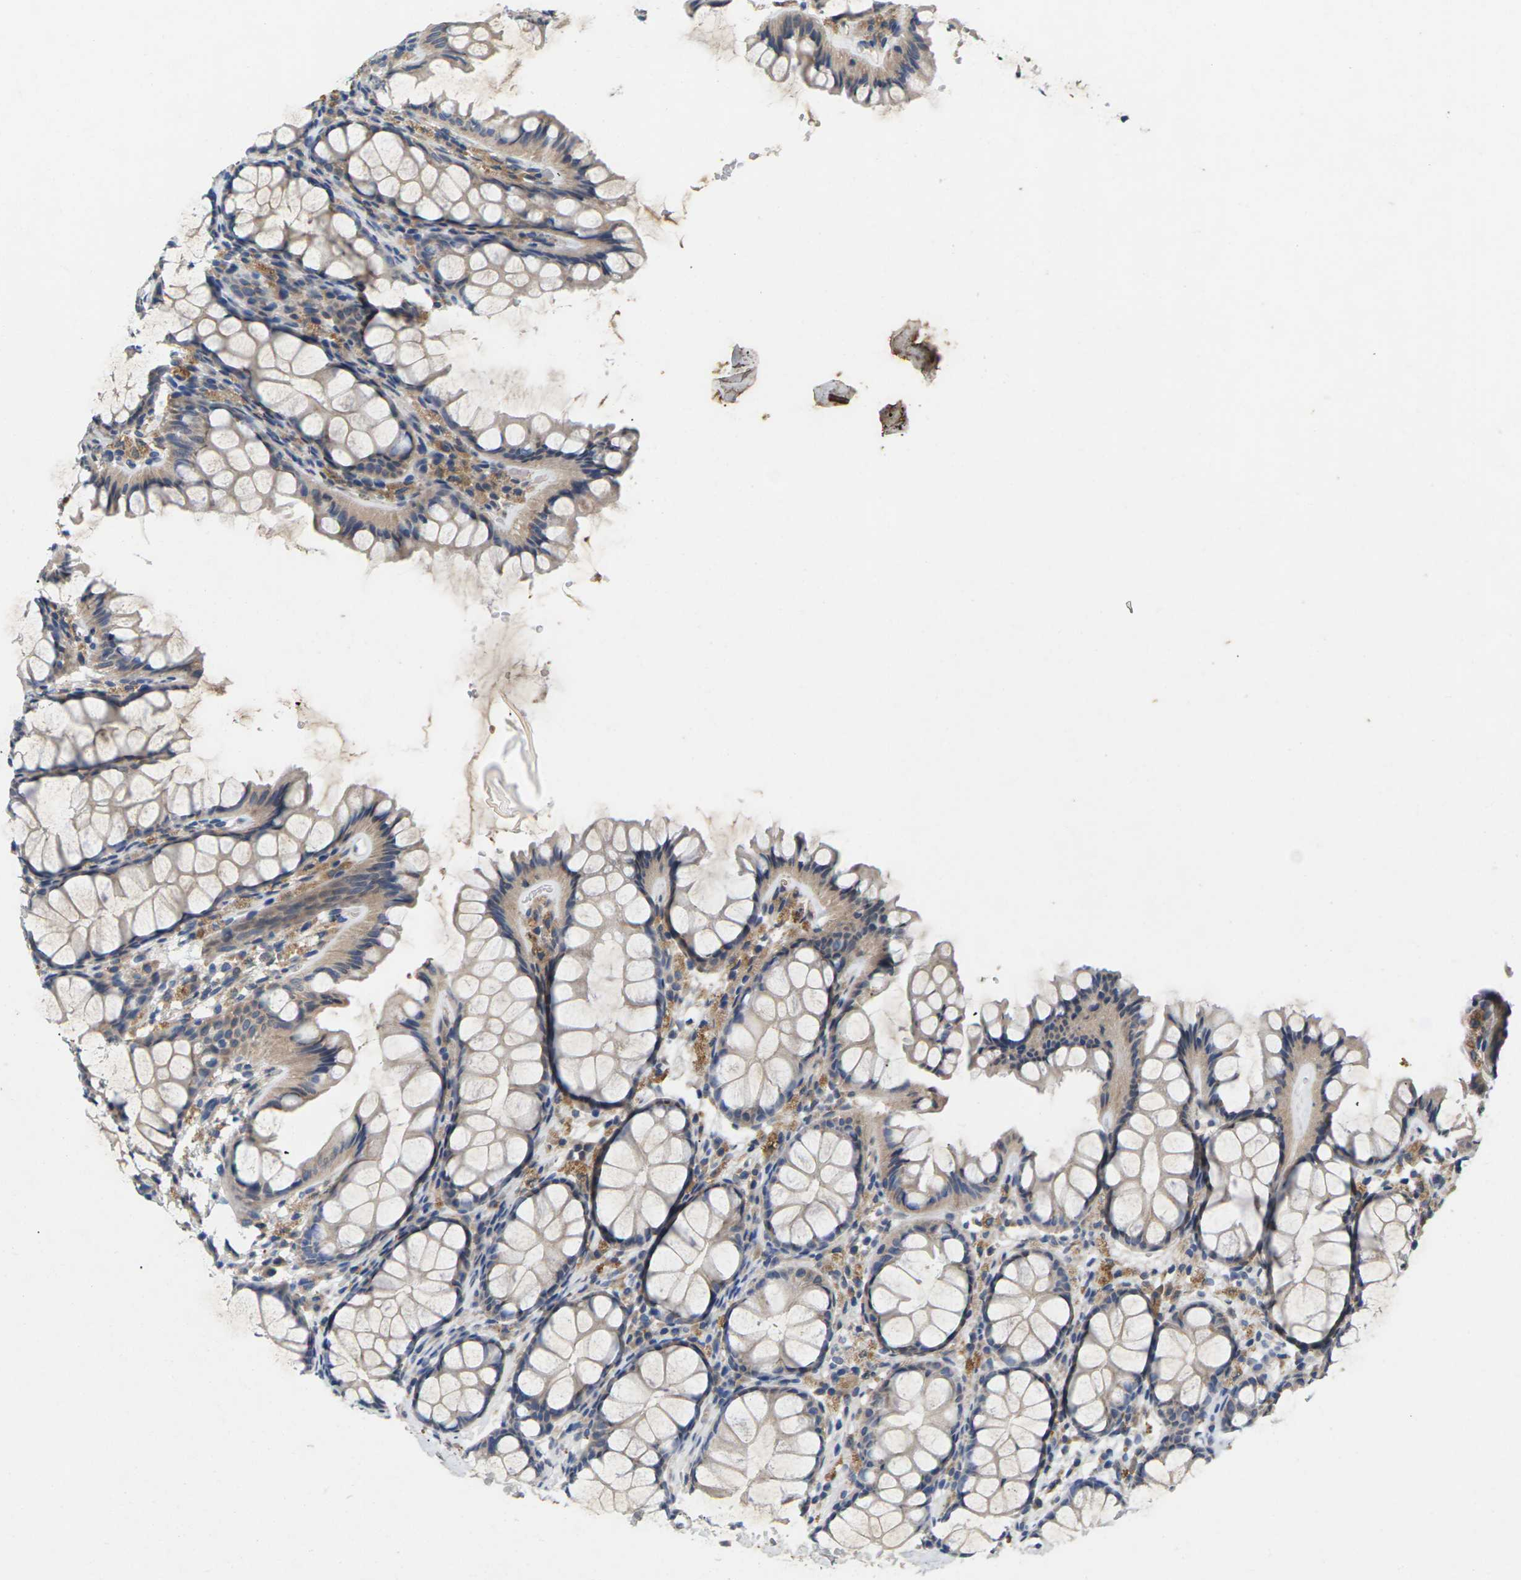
{"staining": {"intensity": "weak", "quantity": "25%-75%", "location": "cytoplasmic/membranous"}, "tissue": "colon", "cell_type": "Endothelial cells", "image_type": "normal", "snomed": [{"axis": "morphology", "description": "Normal tissue, NOS"}, {"axis": "topography", "description": "Colon"}], "caption": "Human colon stained with a protein marker exhibits weak staining in endothelial cells.", "gene": "SLC2A2", "patient": {"sex": "female", "age": 55}}